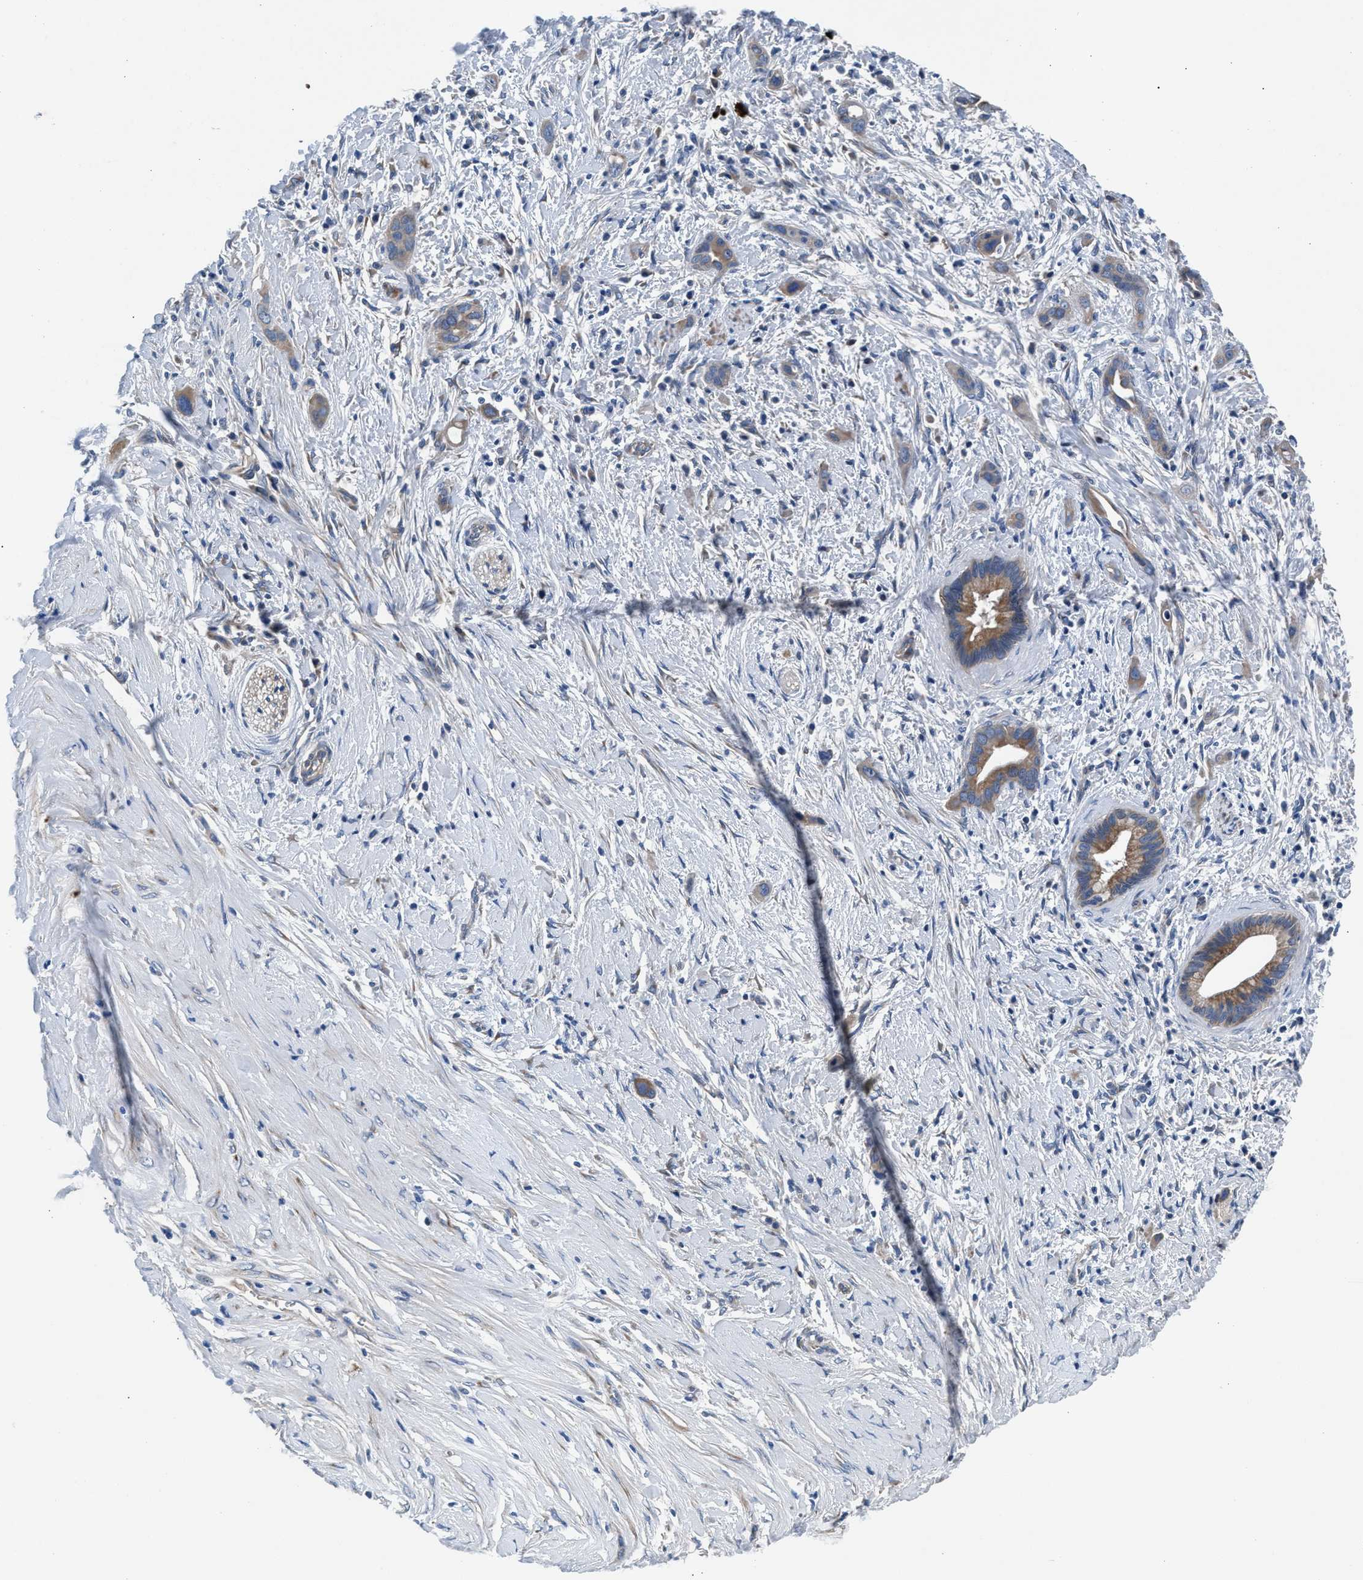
{"staining": {"intensity": "moderate", "quantity": ">75%", "location": "cytoplasmic/membranous"}, "tissue": "pancreatic cancer", "cell_type": "Tumor cells", "image_type": "cancer", "snomed": [{"axis": "morphology", "description": "Adenocarcinoma, NOS"}, {"axis": "topography", "description": "Pancreas"}], "caption": "Adenocarcinoma (pancreatic) tissue demonstrates moderate cytoplasmic/membranous staining in about >75% of tumor cells, visualized by immunohistochemistry.", "gene": "CDRT4", "patient": {"sex": "male", "age": 59}}